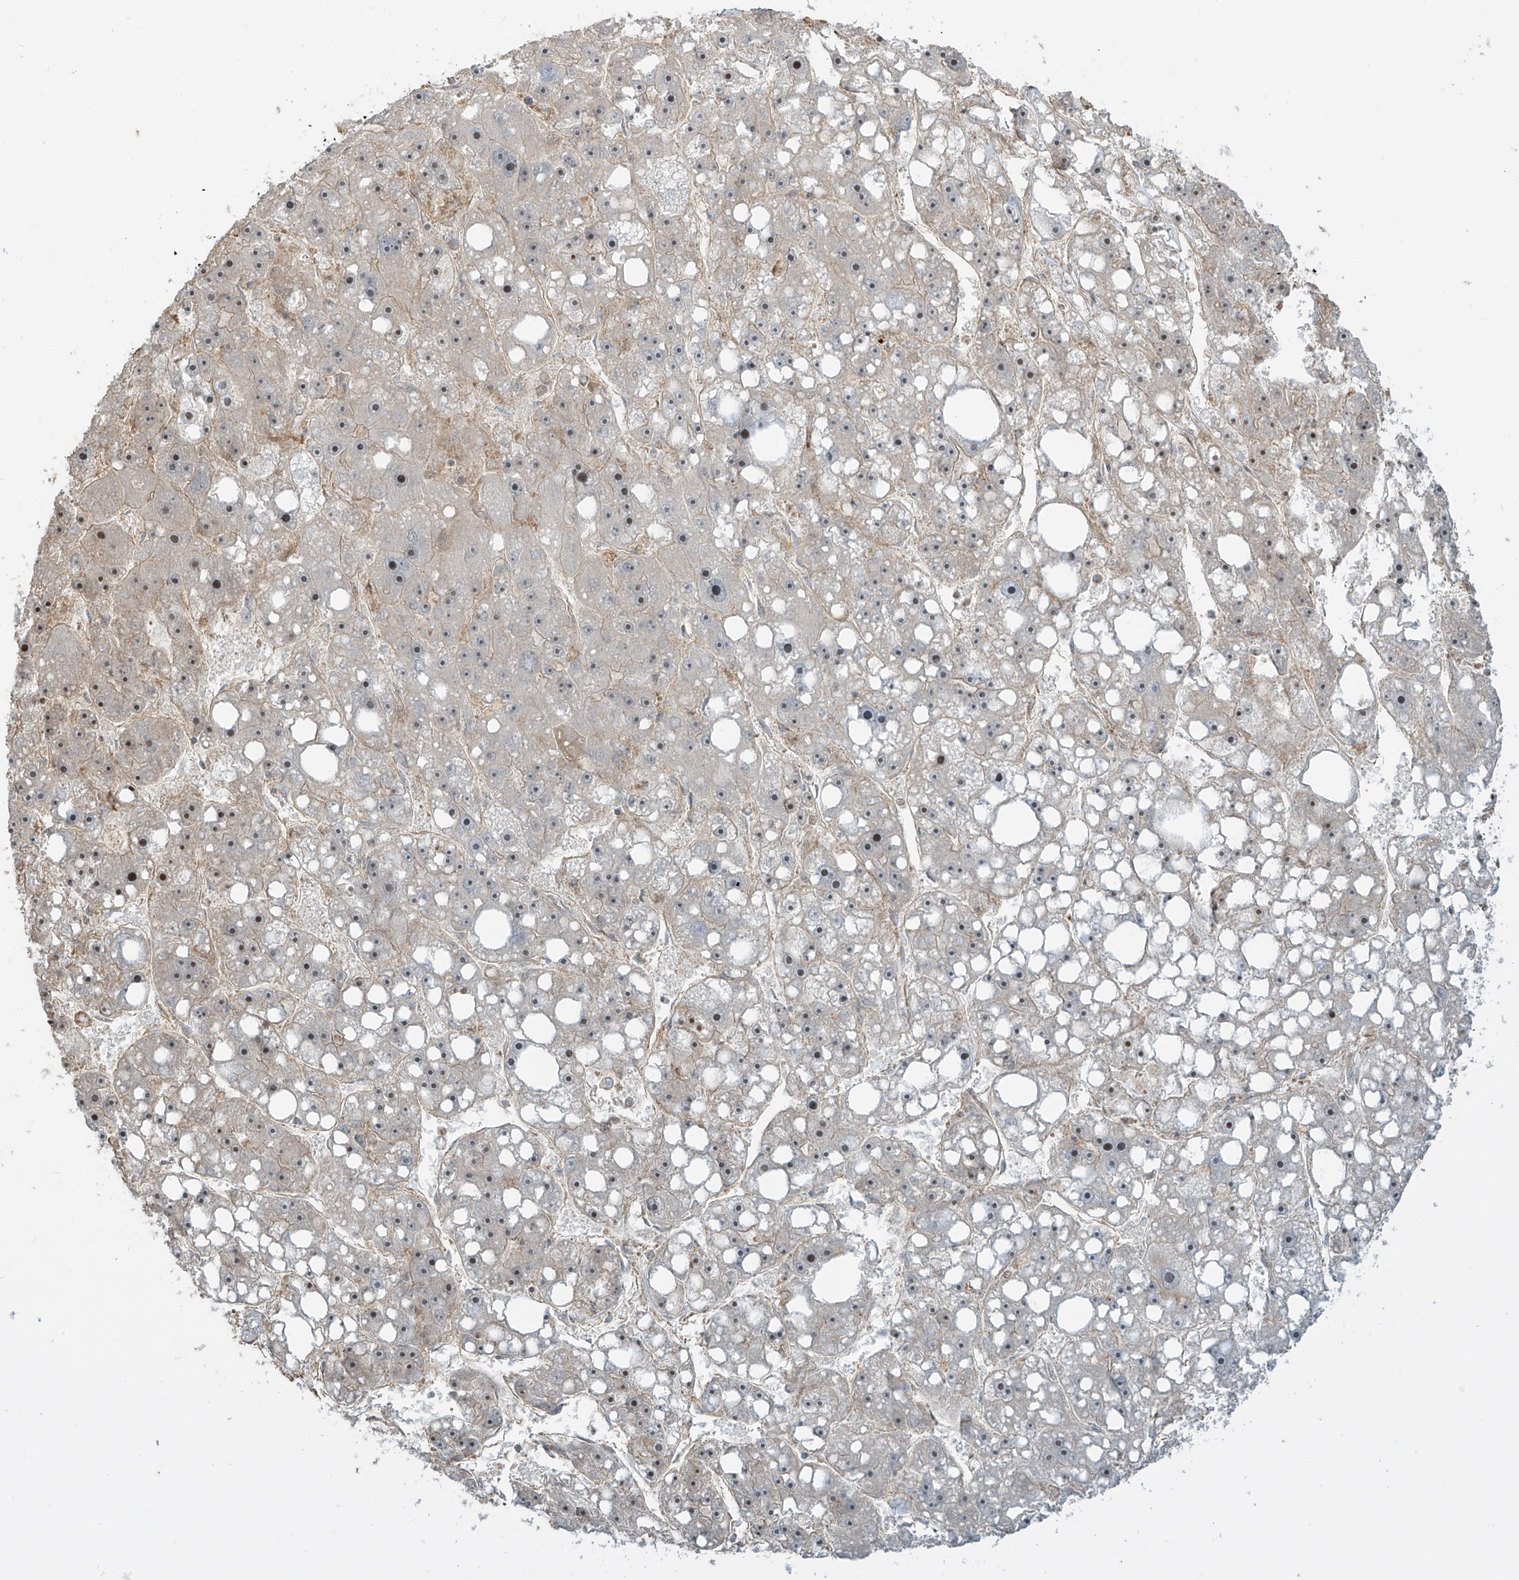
{"staining": {"intensity": "negative", "quantity": "none", "location": "none"}, "tissue": "liver cancer", "cell_type": "Tumor cells", "image_type": "cancer", "snomed": [{"axis": "morphology", "description": "Carcinoma, Hepatocellular, NOS"}, {"axis": "topography", "description": "Liver"}], "caption": "Human liver hepatocellular carcinoma stained for a protein using immunohistochemistry displays no staining in tumor cells.", "gene": "ENTR1", "patient": {"sex": "female", "age": 61}}